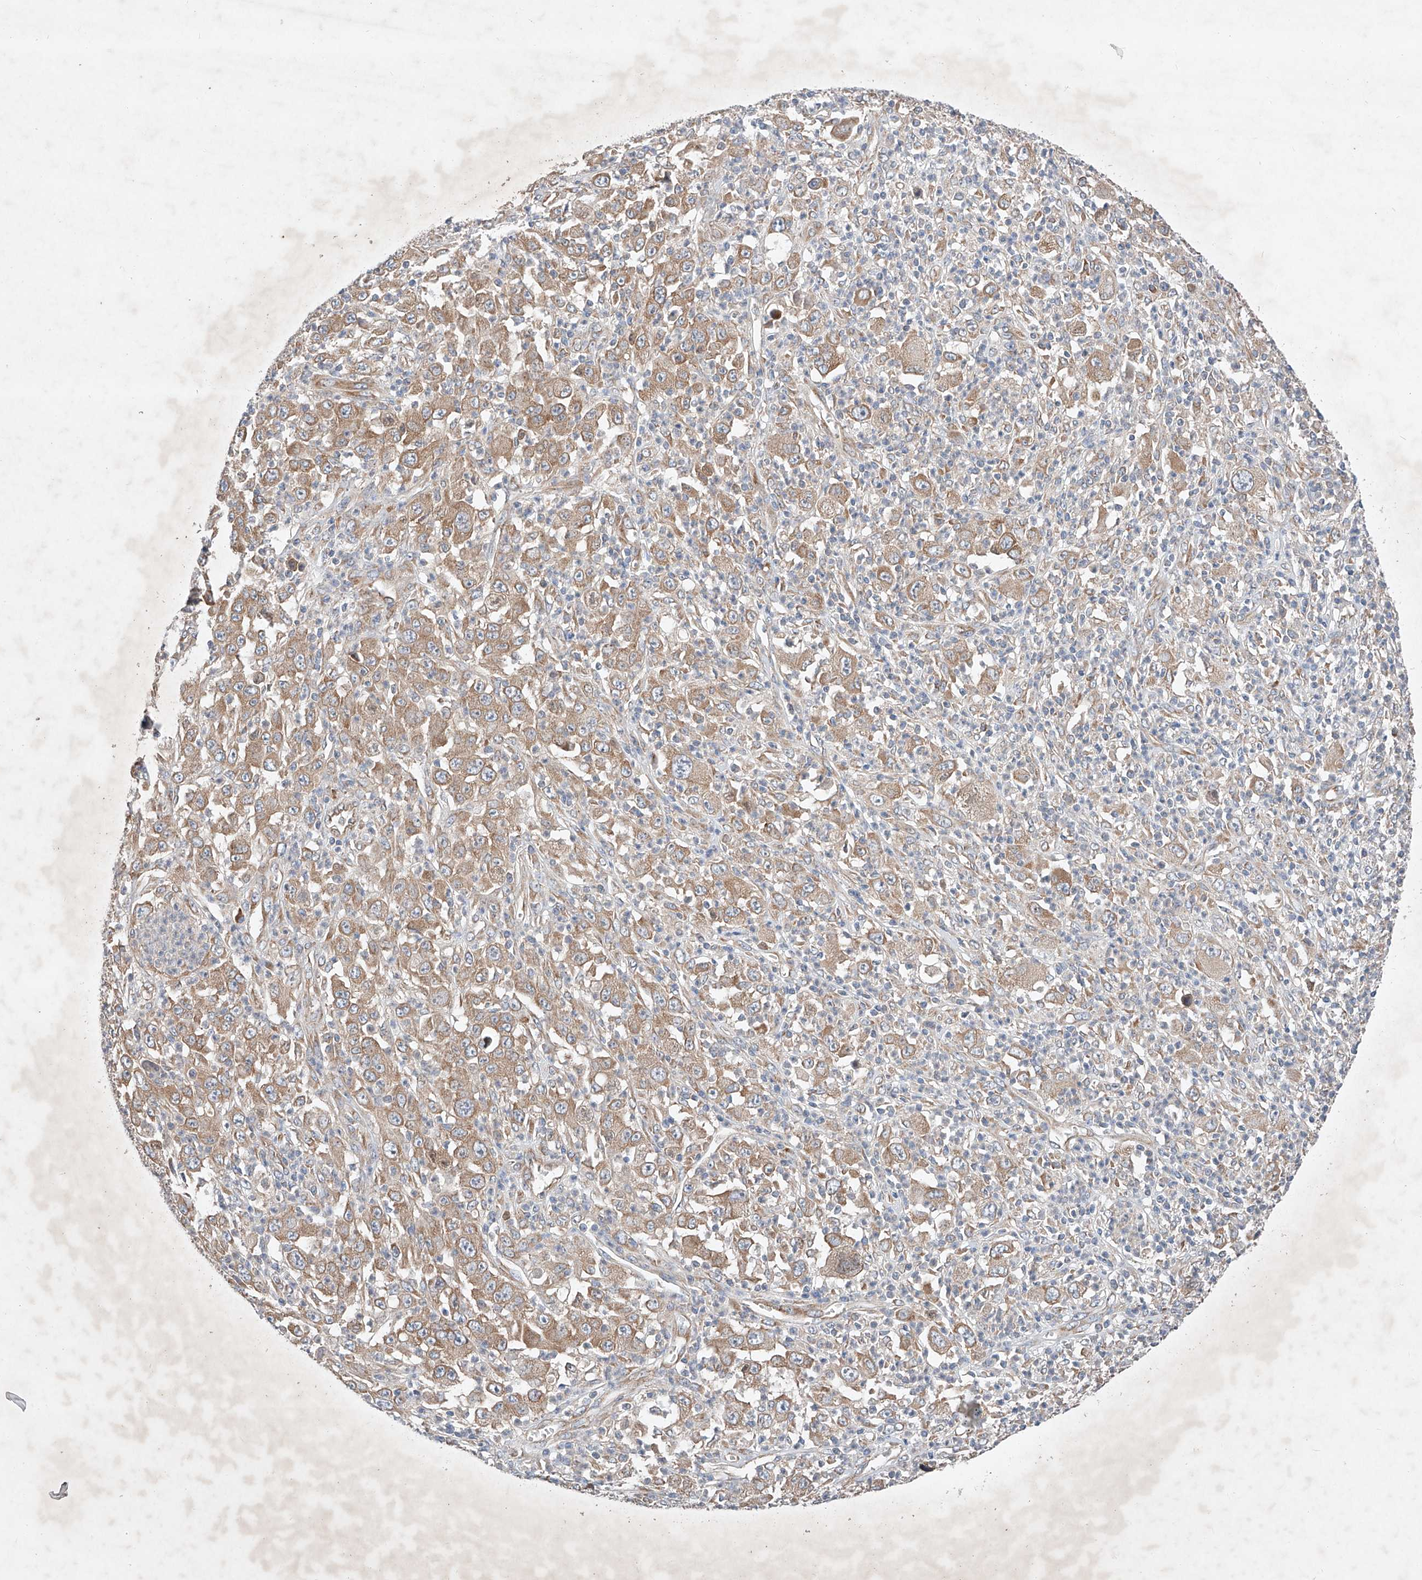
{"staining": {"intensity": "moderate", "quantity": ">75%", "location": "cytoplasmic/membranous"}, "tissue": "melanoma", "cell_type": "Tumor cells", "image_type": "cancer", "snomed": [{"axis": "morphology", "description": "Malignant melanoma, Metastatic site"}, {"axis": "topography", "description": "Skin"}], "caption": "Immunohistochemistry (IHC) of human melanoma demonstrates medium levels of moderate cytoplasmic/membranous staining in about >75% of tumor cells.", "gene": "FASTK", "patient": {"sex": "female", "age": 56}}